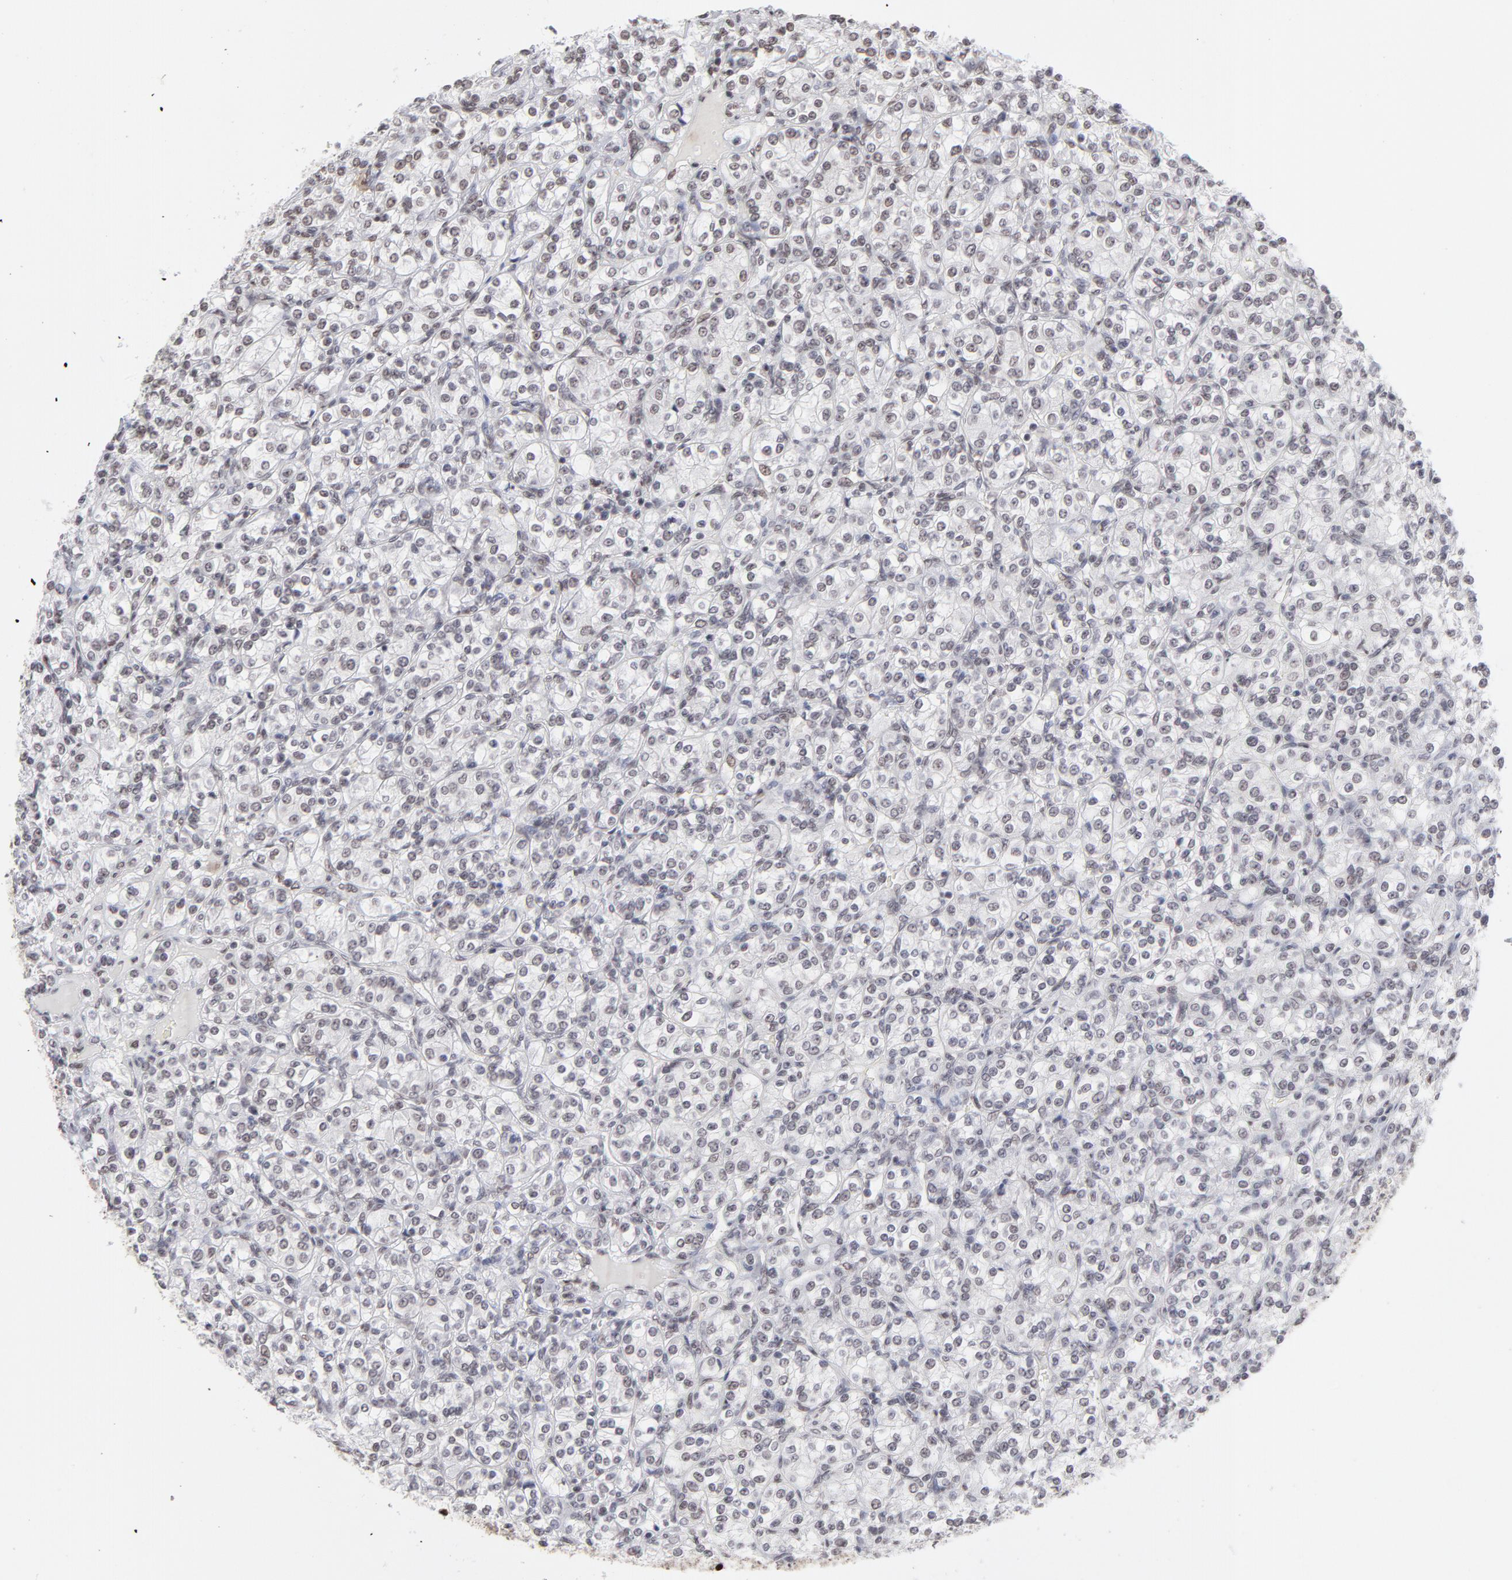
{"staining": {"intensity": "negative", "quantity": "none", "location": "none"}, "tissue": "renal cancer", "cell_type": "Tumor cells", "image_type": "cancer", "snomed": [{"axis": "morphology", "description": "Adenocarcinoma, NOS"}, {"axis": "topography", "description": "Kidney"}], "caption": "Protein analysis of renal cancer exhibits no significant staining in tumor cells. The staining is performed using DAB (3,3'-diaminobenzidine) brown chromogen with nuclei counter-stained in using hematoxylin.", "gene": "ZNF3", "patient": {"sex": "male", "age": 77}}